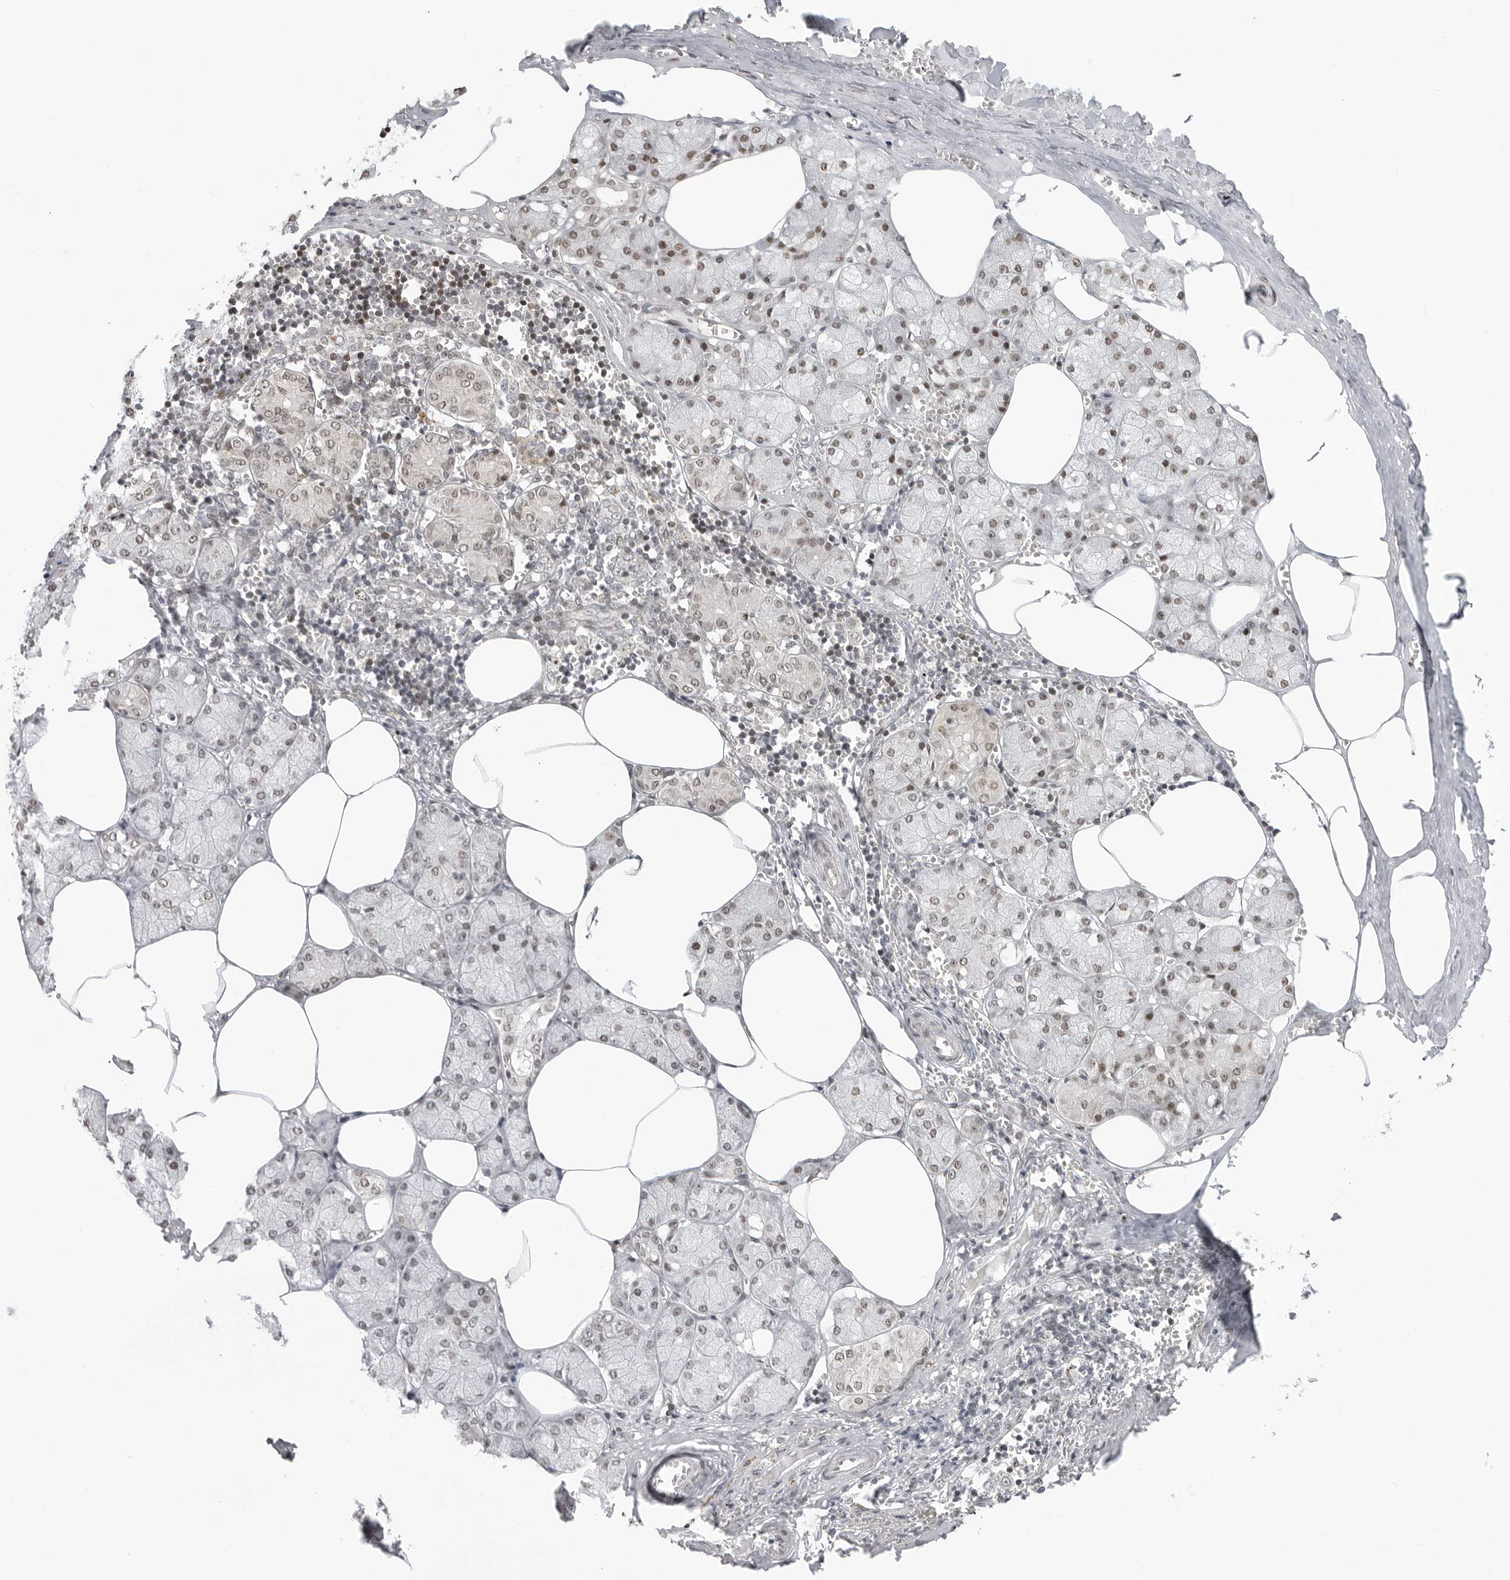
{"staining": {"intensity": "moderate", "quantity": "25%-75%", "location": "nuclear"}, "tissue": "salivary gland", "cell_type": "Glandular cells", "image_type": "normal", "snomed": [{"axis": "morphology", "description": "Normal tissue, NOS"}, {"axis": "topography", "description": "Salivary gland"}], "caption": "A micrograph of salivary gland stained for a protein displays moderate nuclear brown staining in glandular cells.", "gene": "C8orf33", "patient": {"sex": "male", "age": 62}}